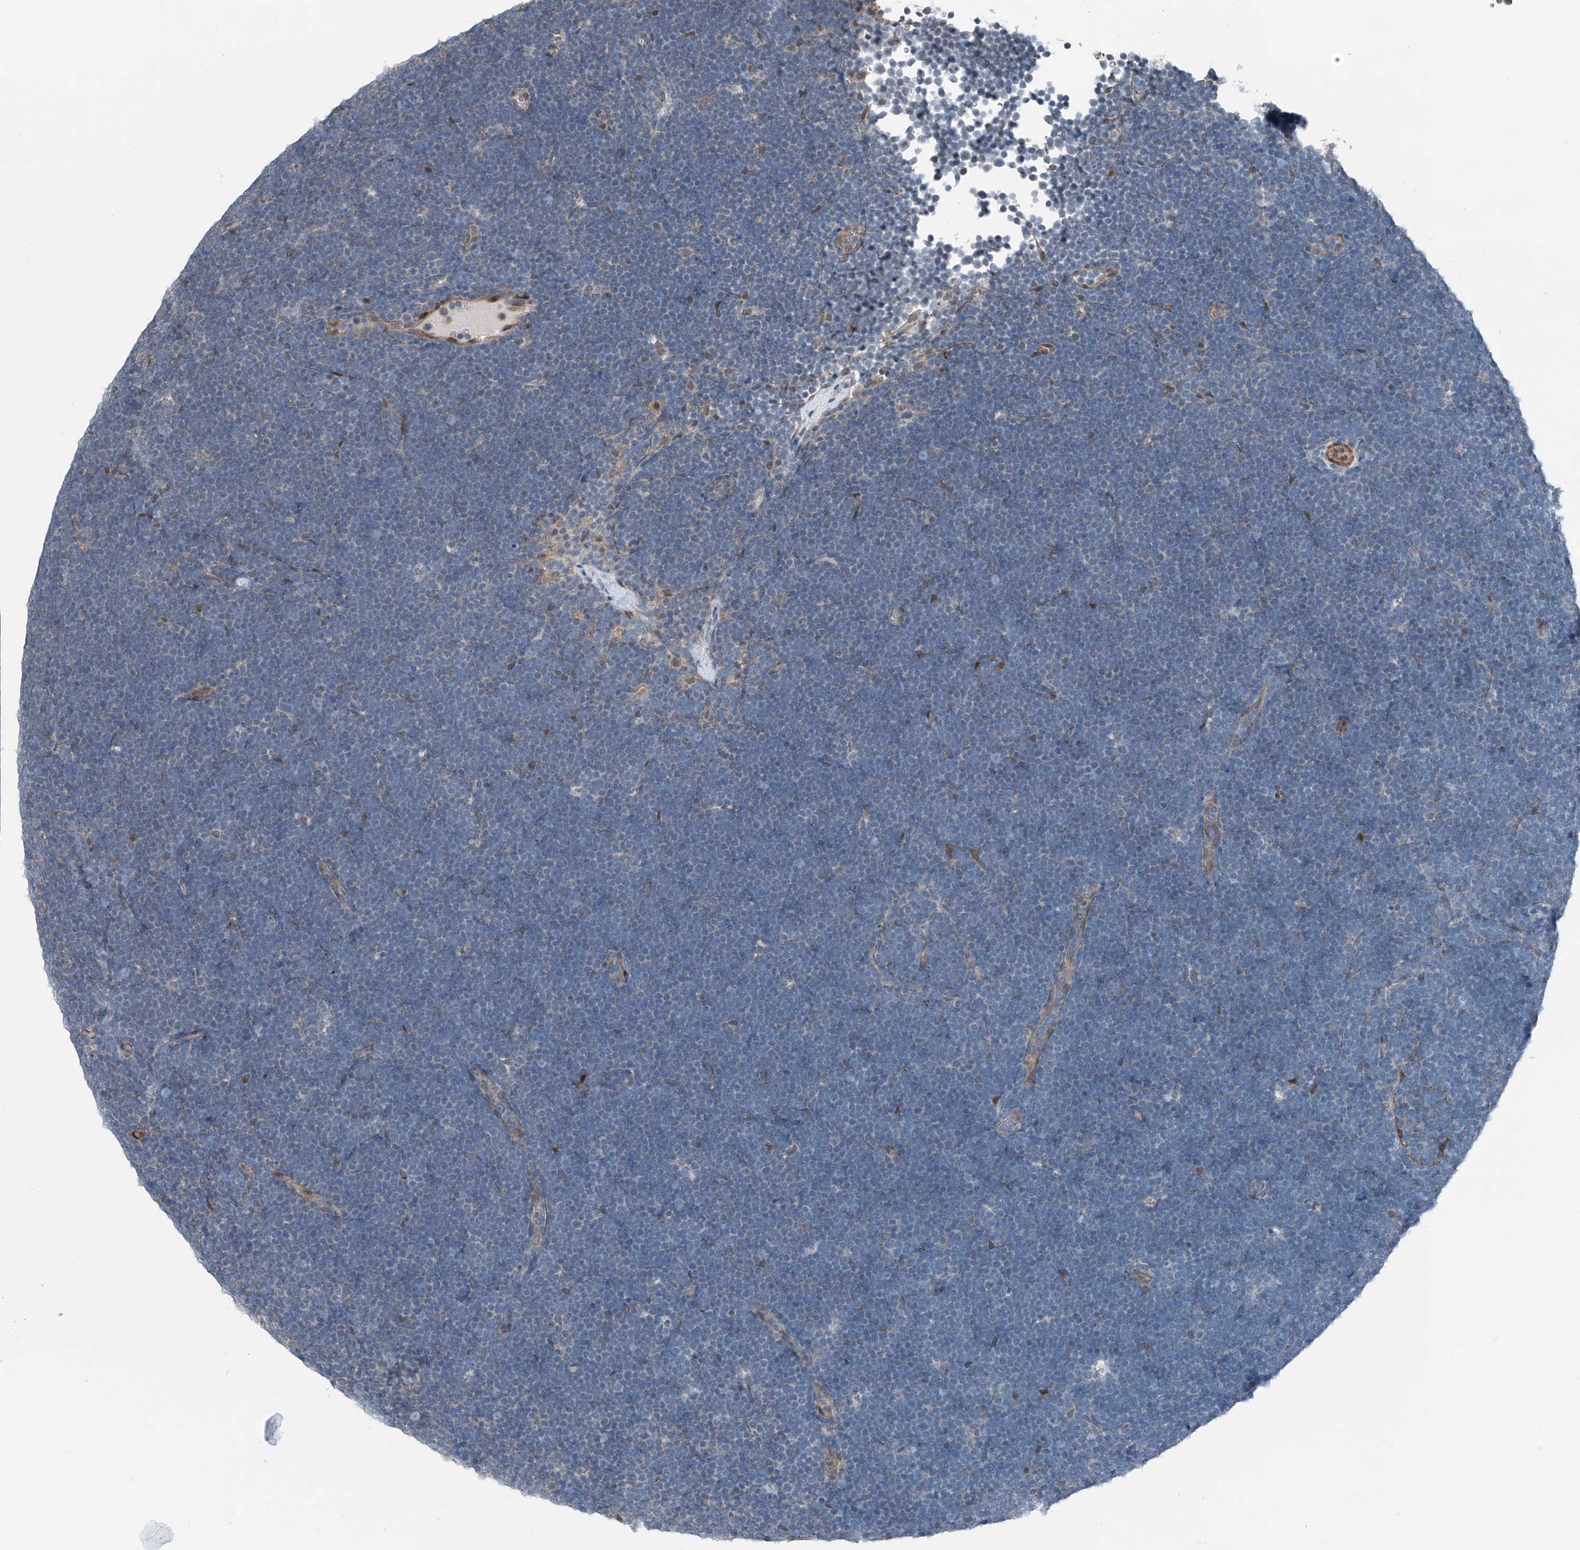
{"staining": {"intensity": "negative", "quantity": "none", "location": "none"}, "tissue": "lymphoma", "cell_type": "Tumor cells", "image_type": "cancer", "snomed": [{"axis": "morphology", "description": "Malignant lymphoma, non-Hodgkin's type, High grade"}, {"axis": "topography", "description": "Lymph node"}], "caption": "A histopathology image of high-grade malignant lymphoma, non-Hodgkin's type stained for a protein exhibits no brown staining in tumor cells.", "gene": "HSPA6", "patient": {"sex": "male", "age": 13}}